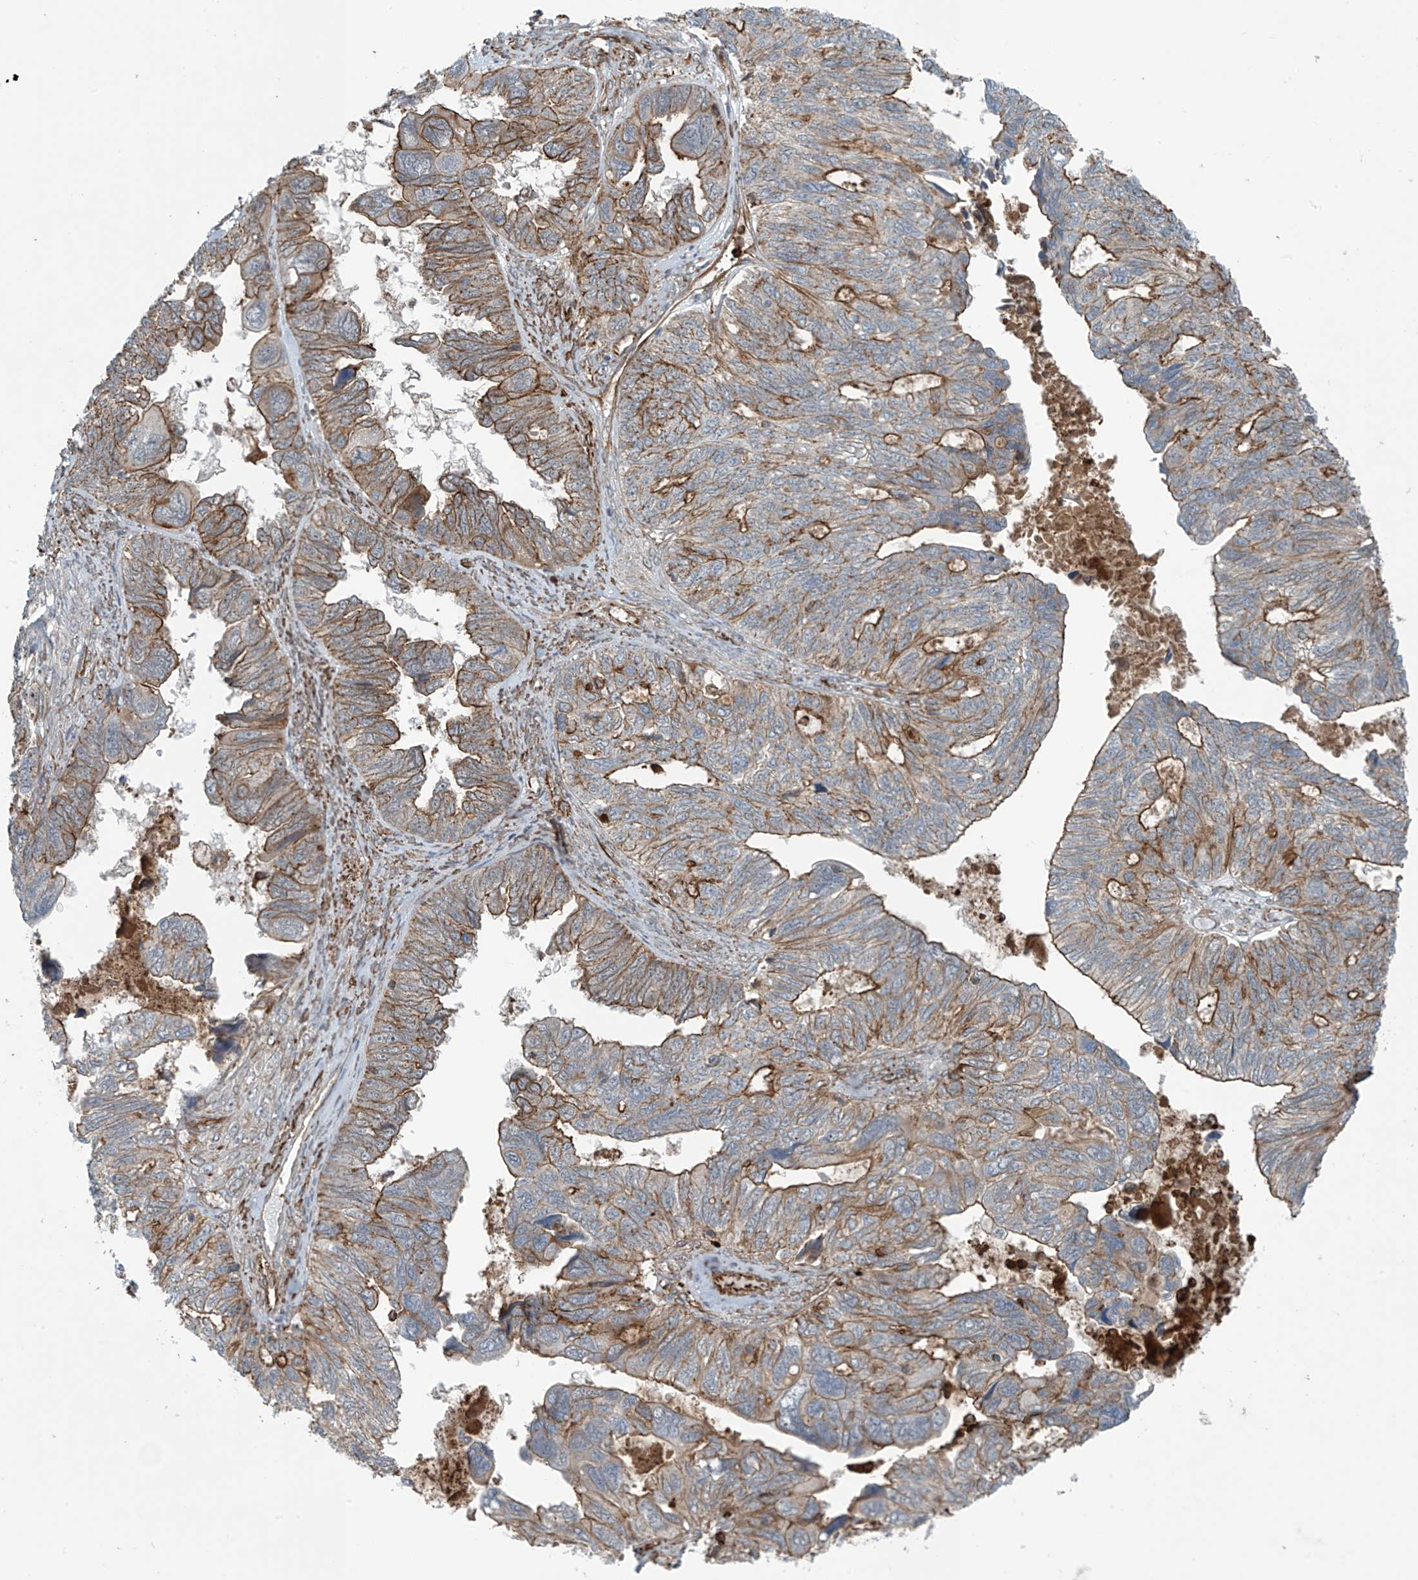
{"staining": {"intensity": "moderate", "quantity": "25%-75%", "location": "cytoplasmic/membranous"}, "tissue": "ovarian cancer", "cell_type": "Tumor cells", "image_type": "cancer", "snomed": [{"axis": "morphology", "description": "Cystadenocarcinoma, serous, NOS"}, {"axis": "topography", "description": "Ovary"}], "caption": "DAB (3,3'-diaminobenzidine) immunohistochemical staining of human serous cystadenocarcinoma (ovarian) displays moderate cytoplasmic/membranous protein staining in about 25%-75% of tumor cells.", "gene": "SLC9A2", "patient": {"sex": "female", "age": 79}}